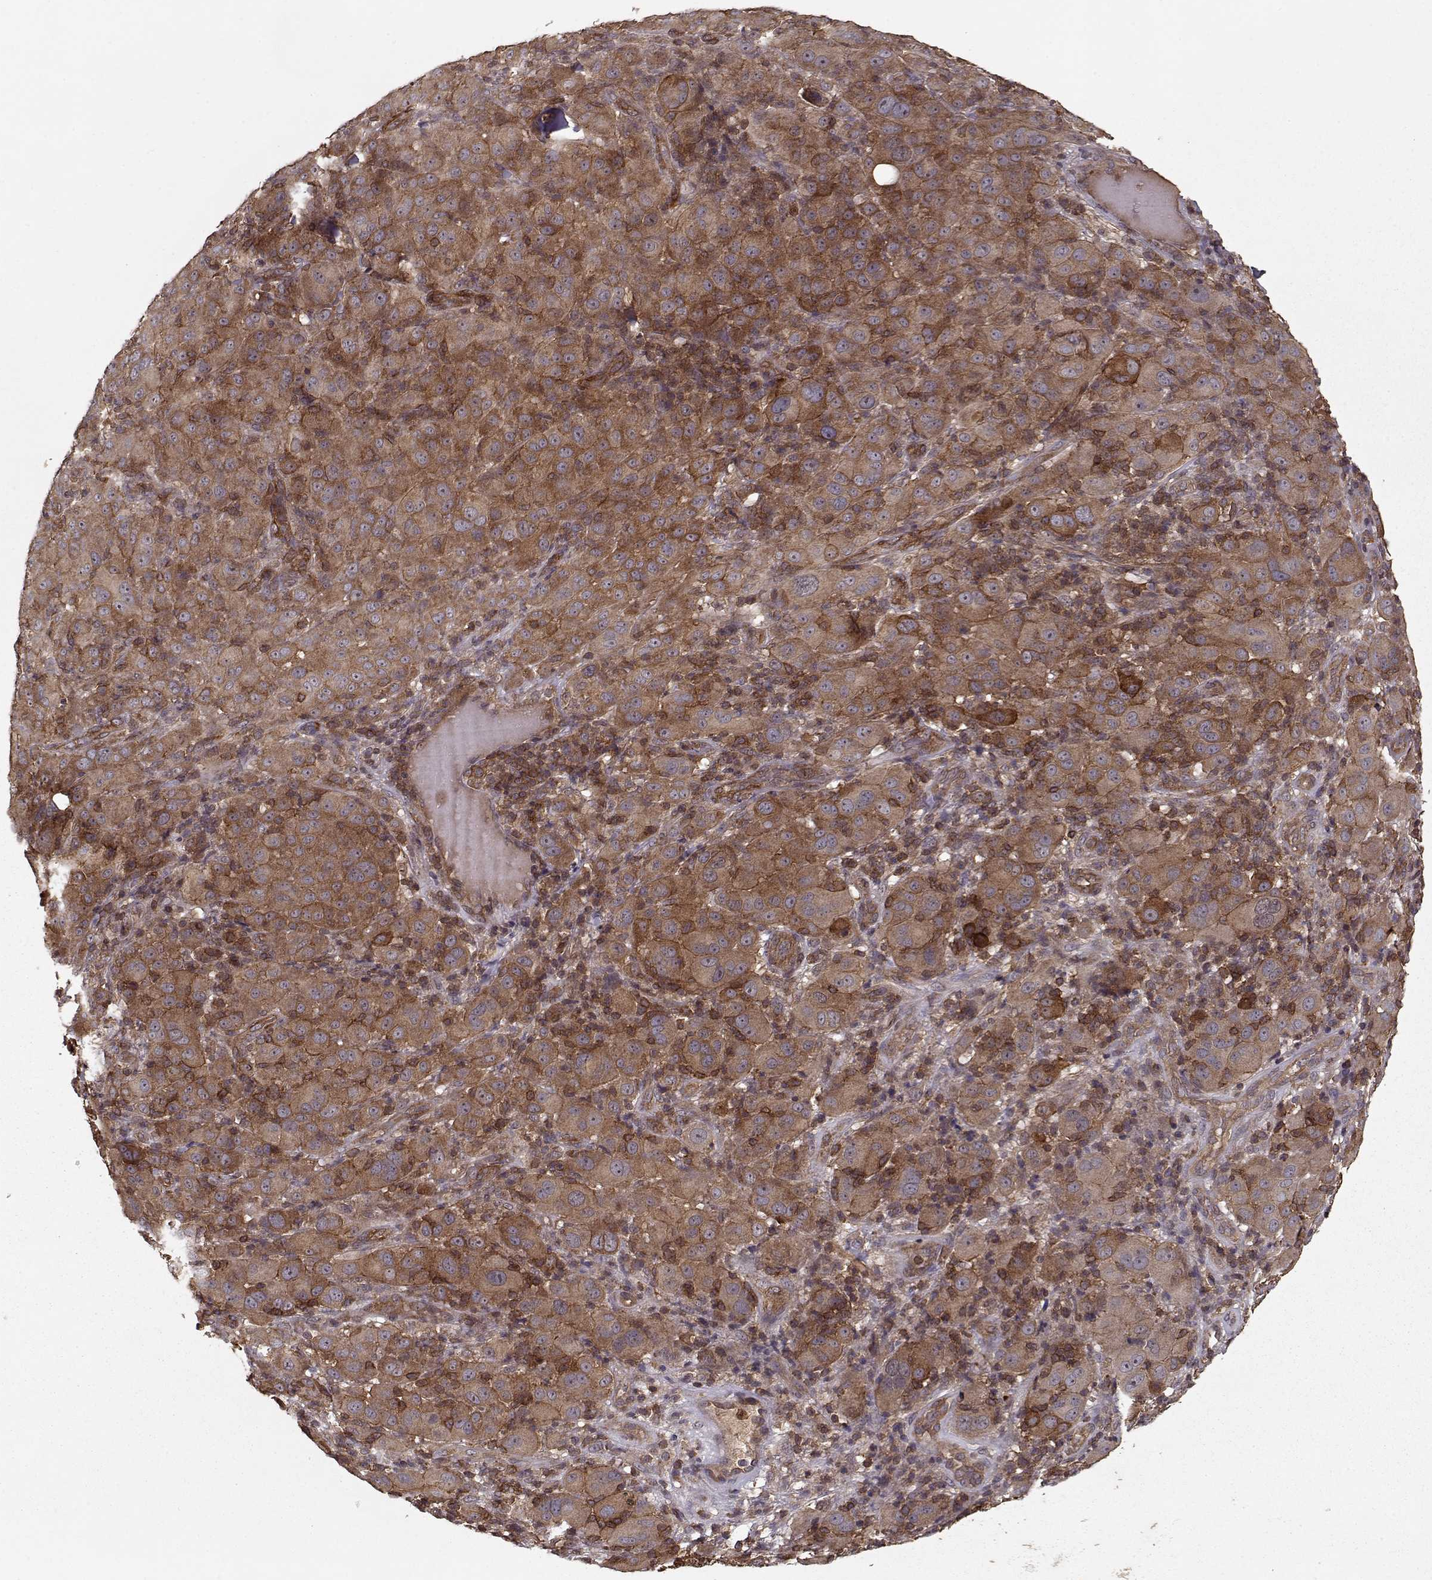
{"staining": {"intensity": "strong", "quantity": ">75%", "location": "cytoplasmic/membranous"}, "tissue": "melanoma", "cell_type": "Tumor cells", "image_type": "cancer", "snomed": [{"axis": "morphology", "description": "Malignant melanoma, NOS"}, {"axis": "topography", "description": "Skin"}], "caption": "Human malignant melanoma stained with a brown dye demonstrates strong cytoplasmic/membranous positive positivity in about >75% of tumor cells.", "gene": "PPP1R12A", "patient": {"sex": "female", "age": 87}}